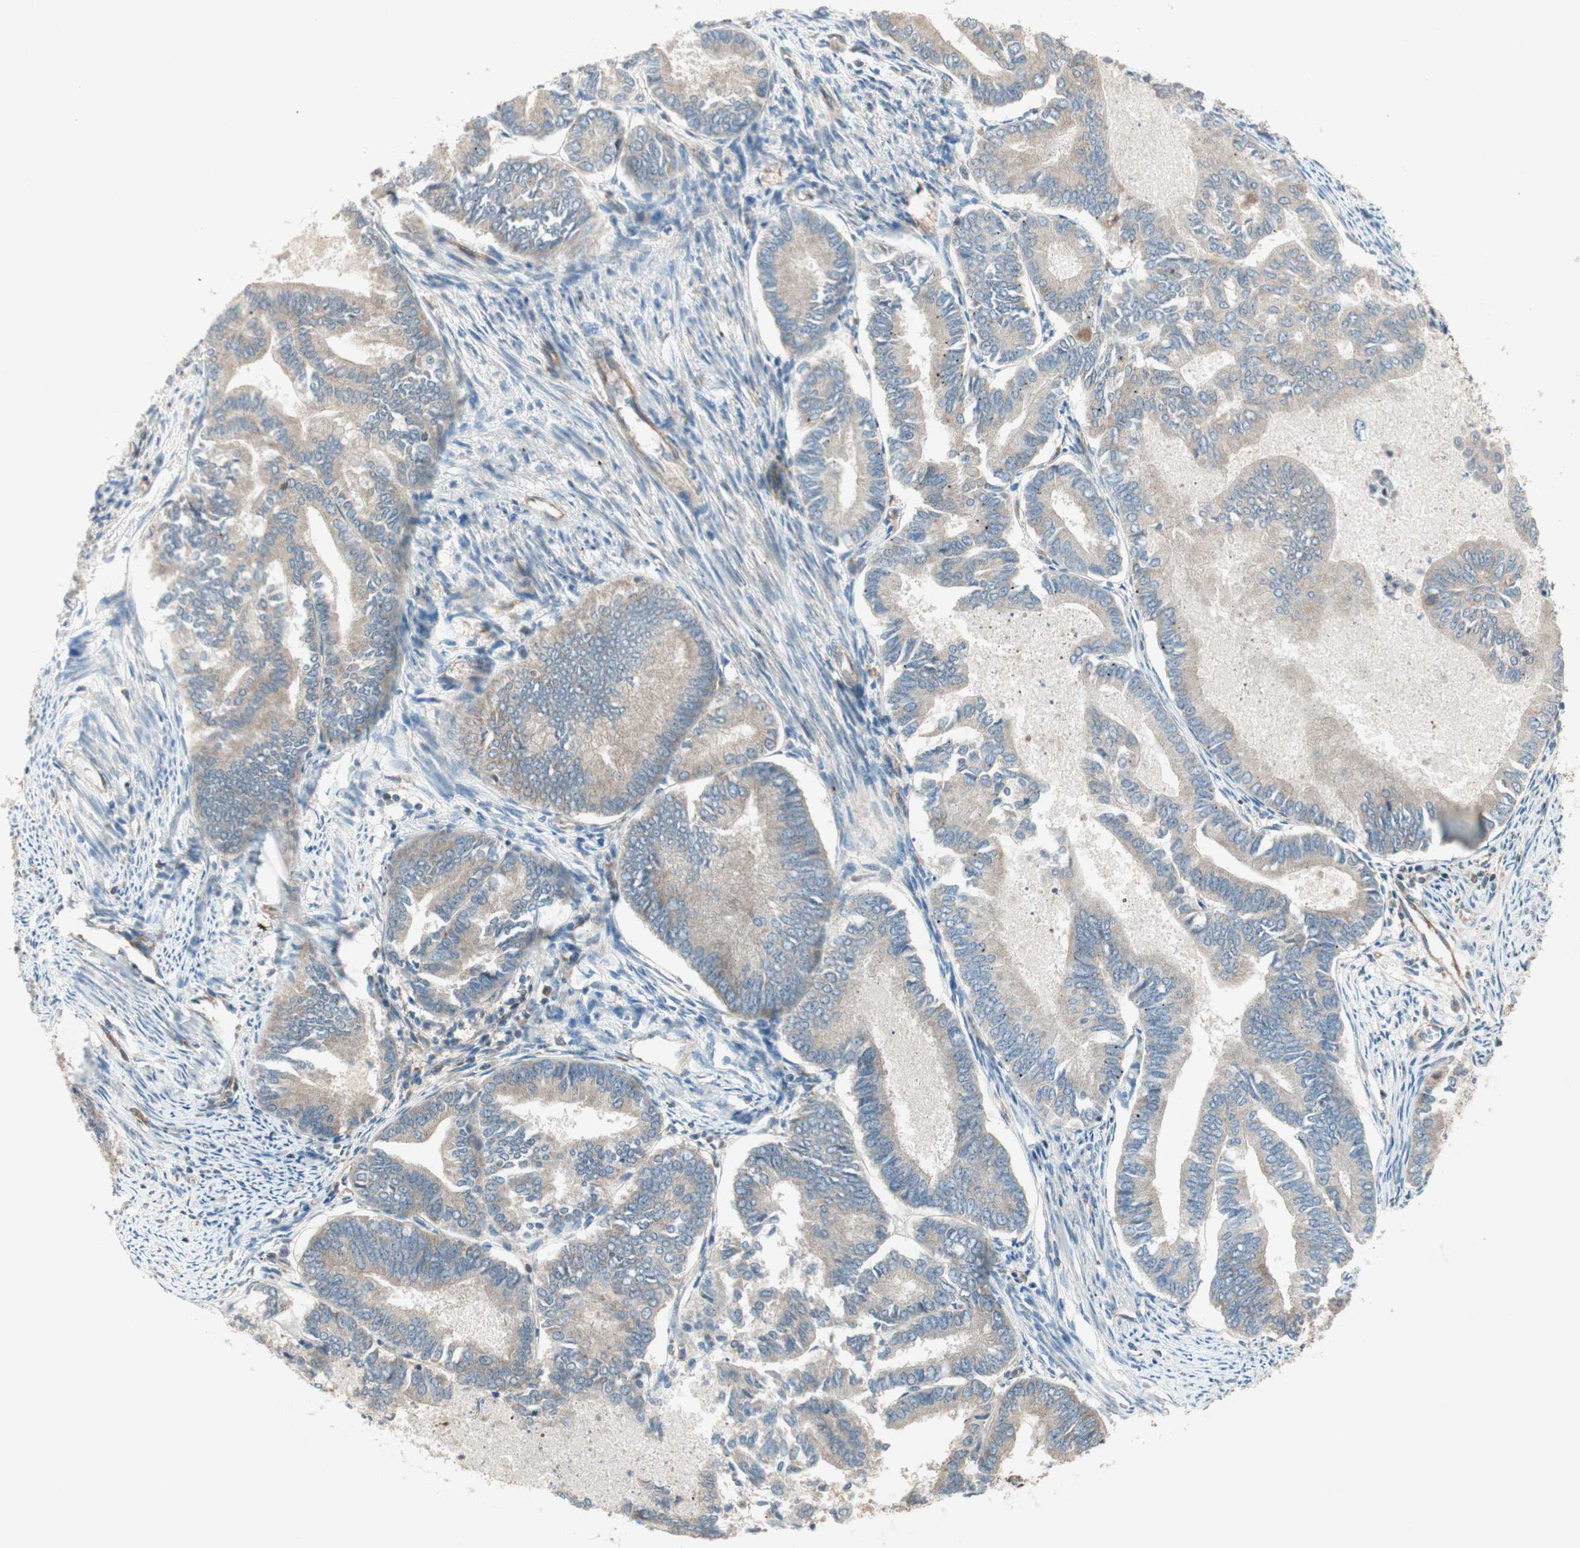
{"staining": {"intensity": "weak", "quantity": ">75%", "location": "cytoplasmic/membranous"}, "tissue": "endometrial cancer", "cell_type": "Tumor cells", "image_type": "cancer", "snomed": [{"axis": "morphology", "description": "Adenocarcinoma, NOS"}, {"axis": "topography", "description": "Endometrium"}], "caption": "Endometrial cancer stained with a protein marker shows weak staining in tumor cells.", "gene": "CHADL", "patient": {"sex": "female", "age": 86}}